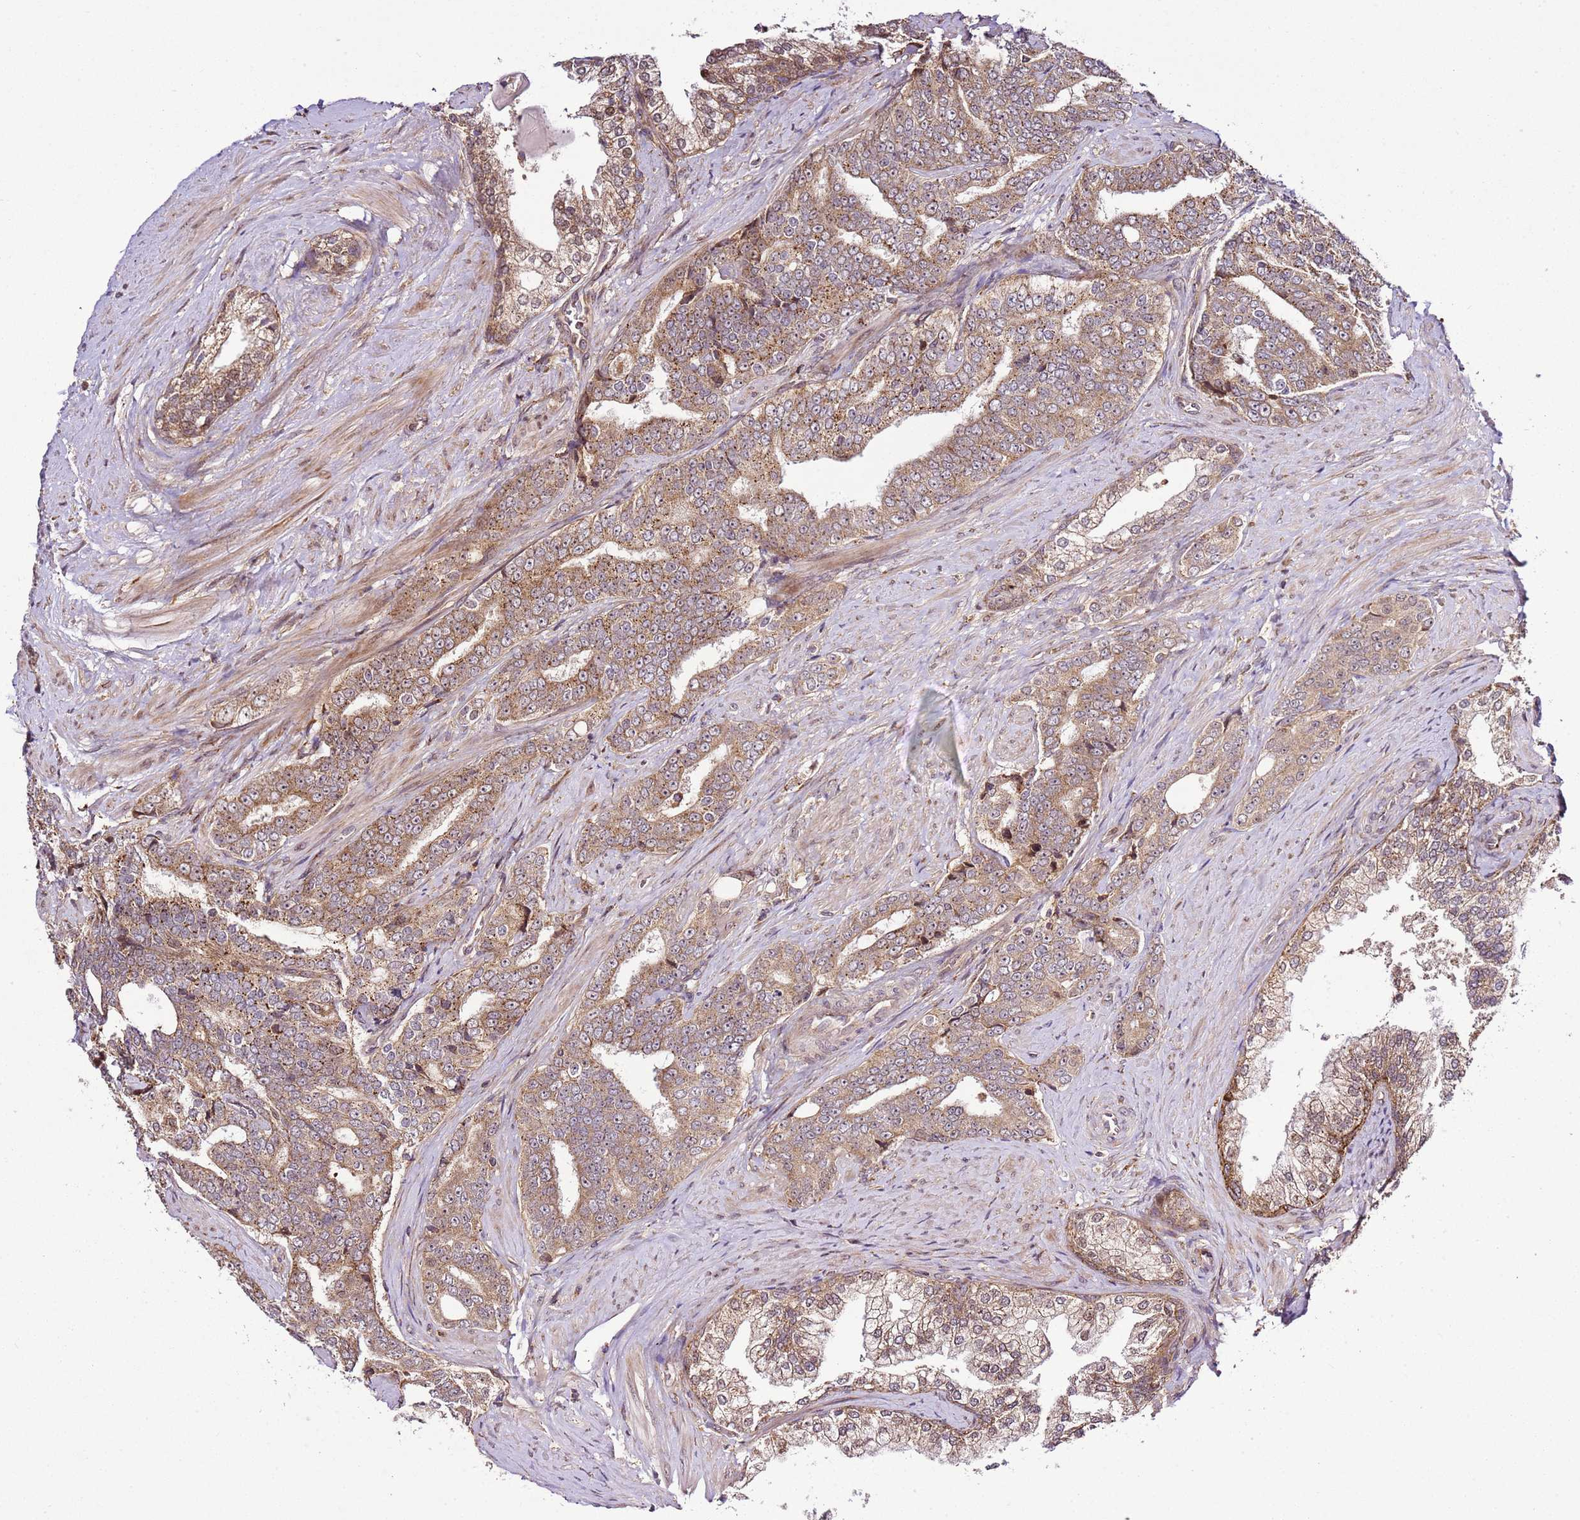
{"staining": {"intensity": "moderate", "quantity": ">75%", "location": "cytoplasmic/membranous,nuclear"}, "tissue": "prostate cancer", "cell_type": "Tumor cells", "image_type": "cancer", "snomed": [{"axis": "morphology", "description": "Adenocarcinoma, High grade"}, {"axis": "topography", "description": "Prostate"}], "caption": "A histopathology image of prostate cancer (adenocarcinoma (high-grade)) stained for a protein shows moderate cytoplasmic/membranous and nuclear brown staining in tumor cells.", "gene": "RASA3", "patient": {"sex": "male", "age": 67}}